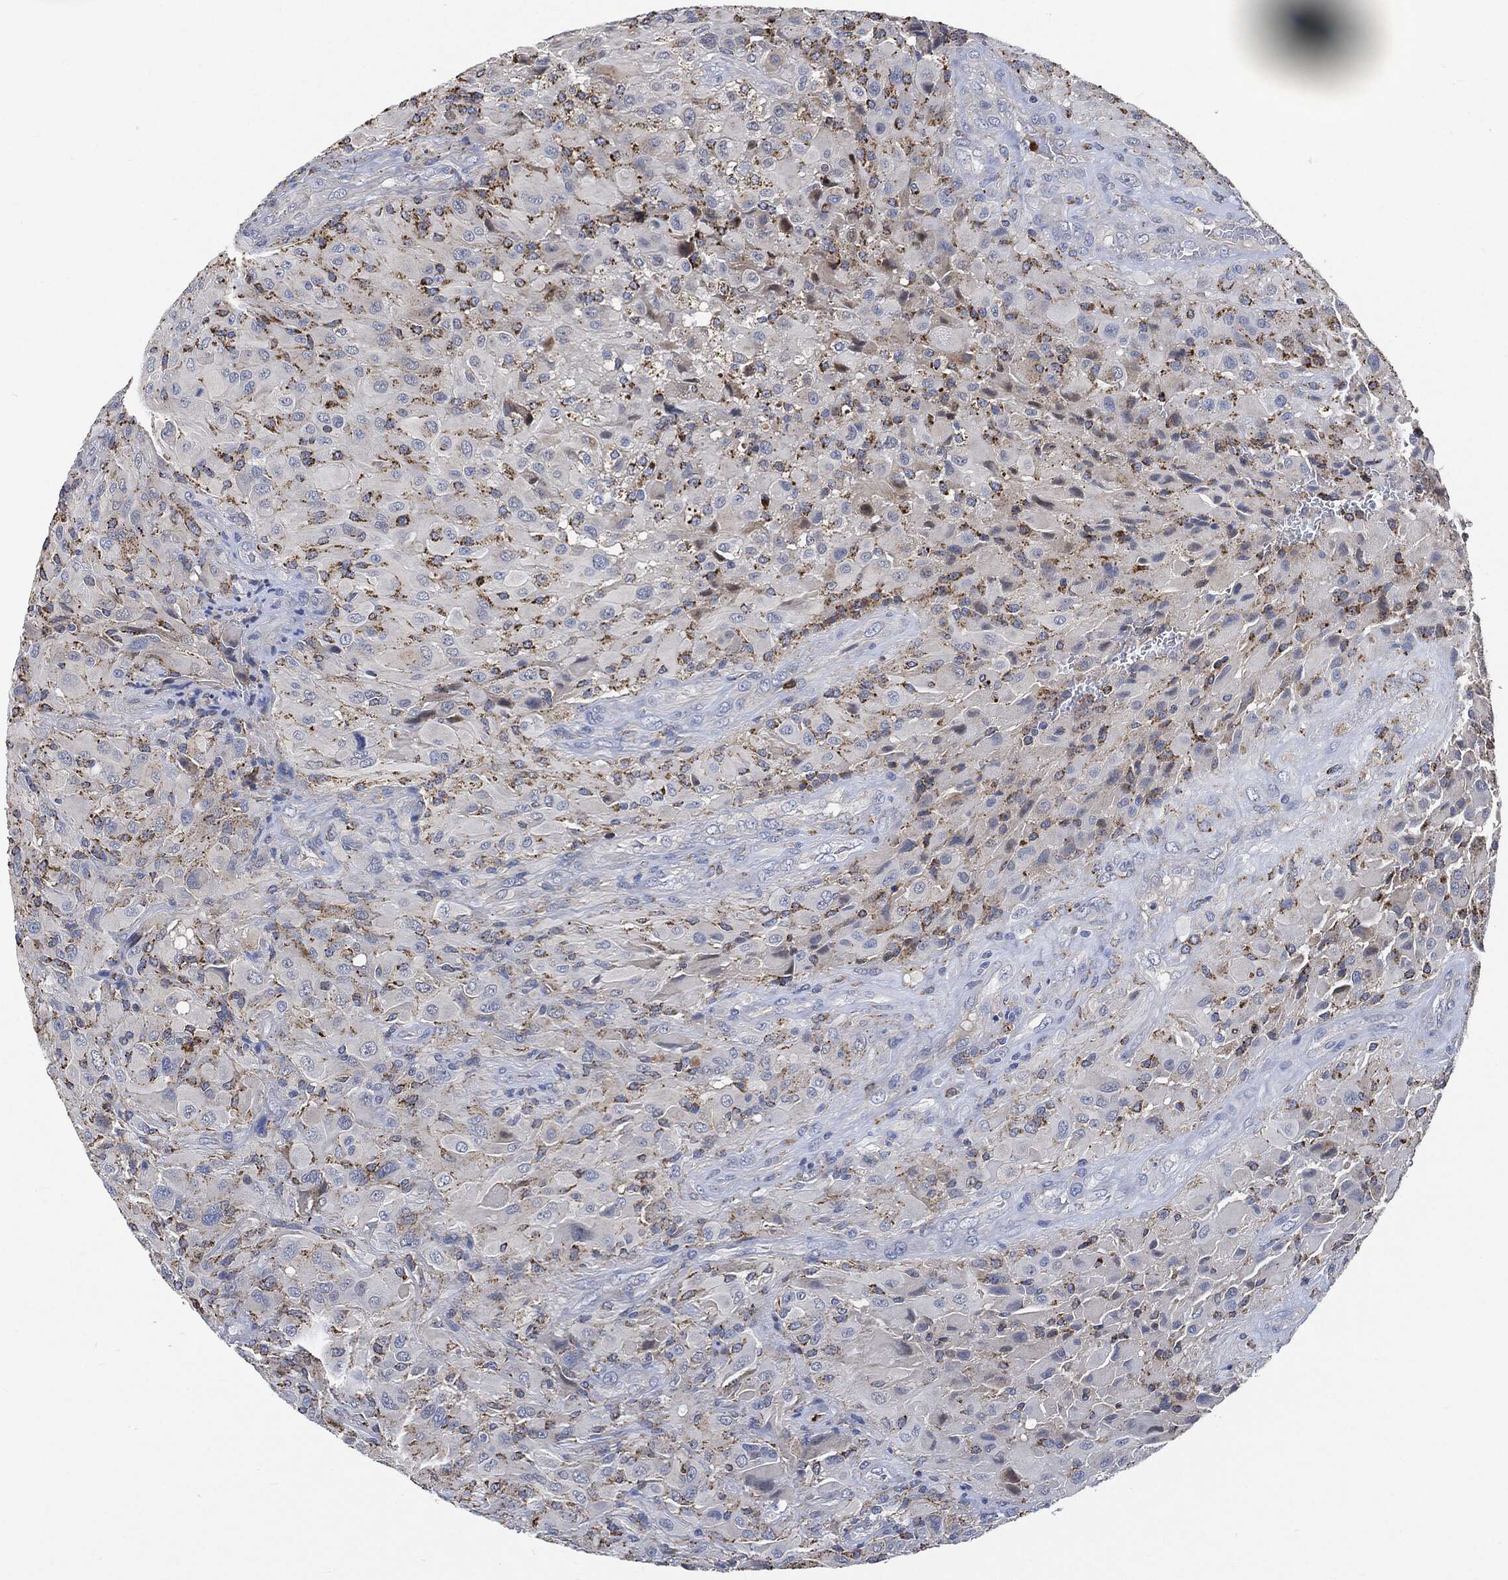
{"staining": {"intensity": "strong", "quantity": "25%-75%", "location": "cytoplasmic/membranous"}, "tissue": "glioma", "cell_type": "Tumor cells", "image_type": "cancer", "snomed": [{"axis": "morphology", "description": "Glioma, malignant, High grade"}, {"axis": "topography", "description": "Cerebral cortex"}], "caption": "This photomicrograph demonstrates immunohistochemistry (IHC) staining of human glioma, with high strong cytoplasmic/membranous positivity in about 25%-75% of tumor cells.", "gene": "VSIG4", "patient": {"sex": "male", "age": 35}}